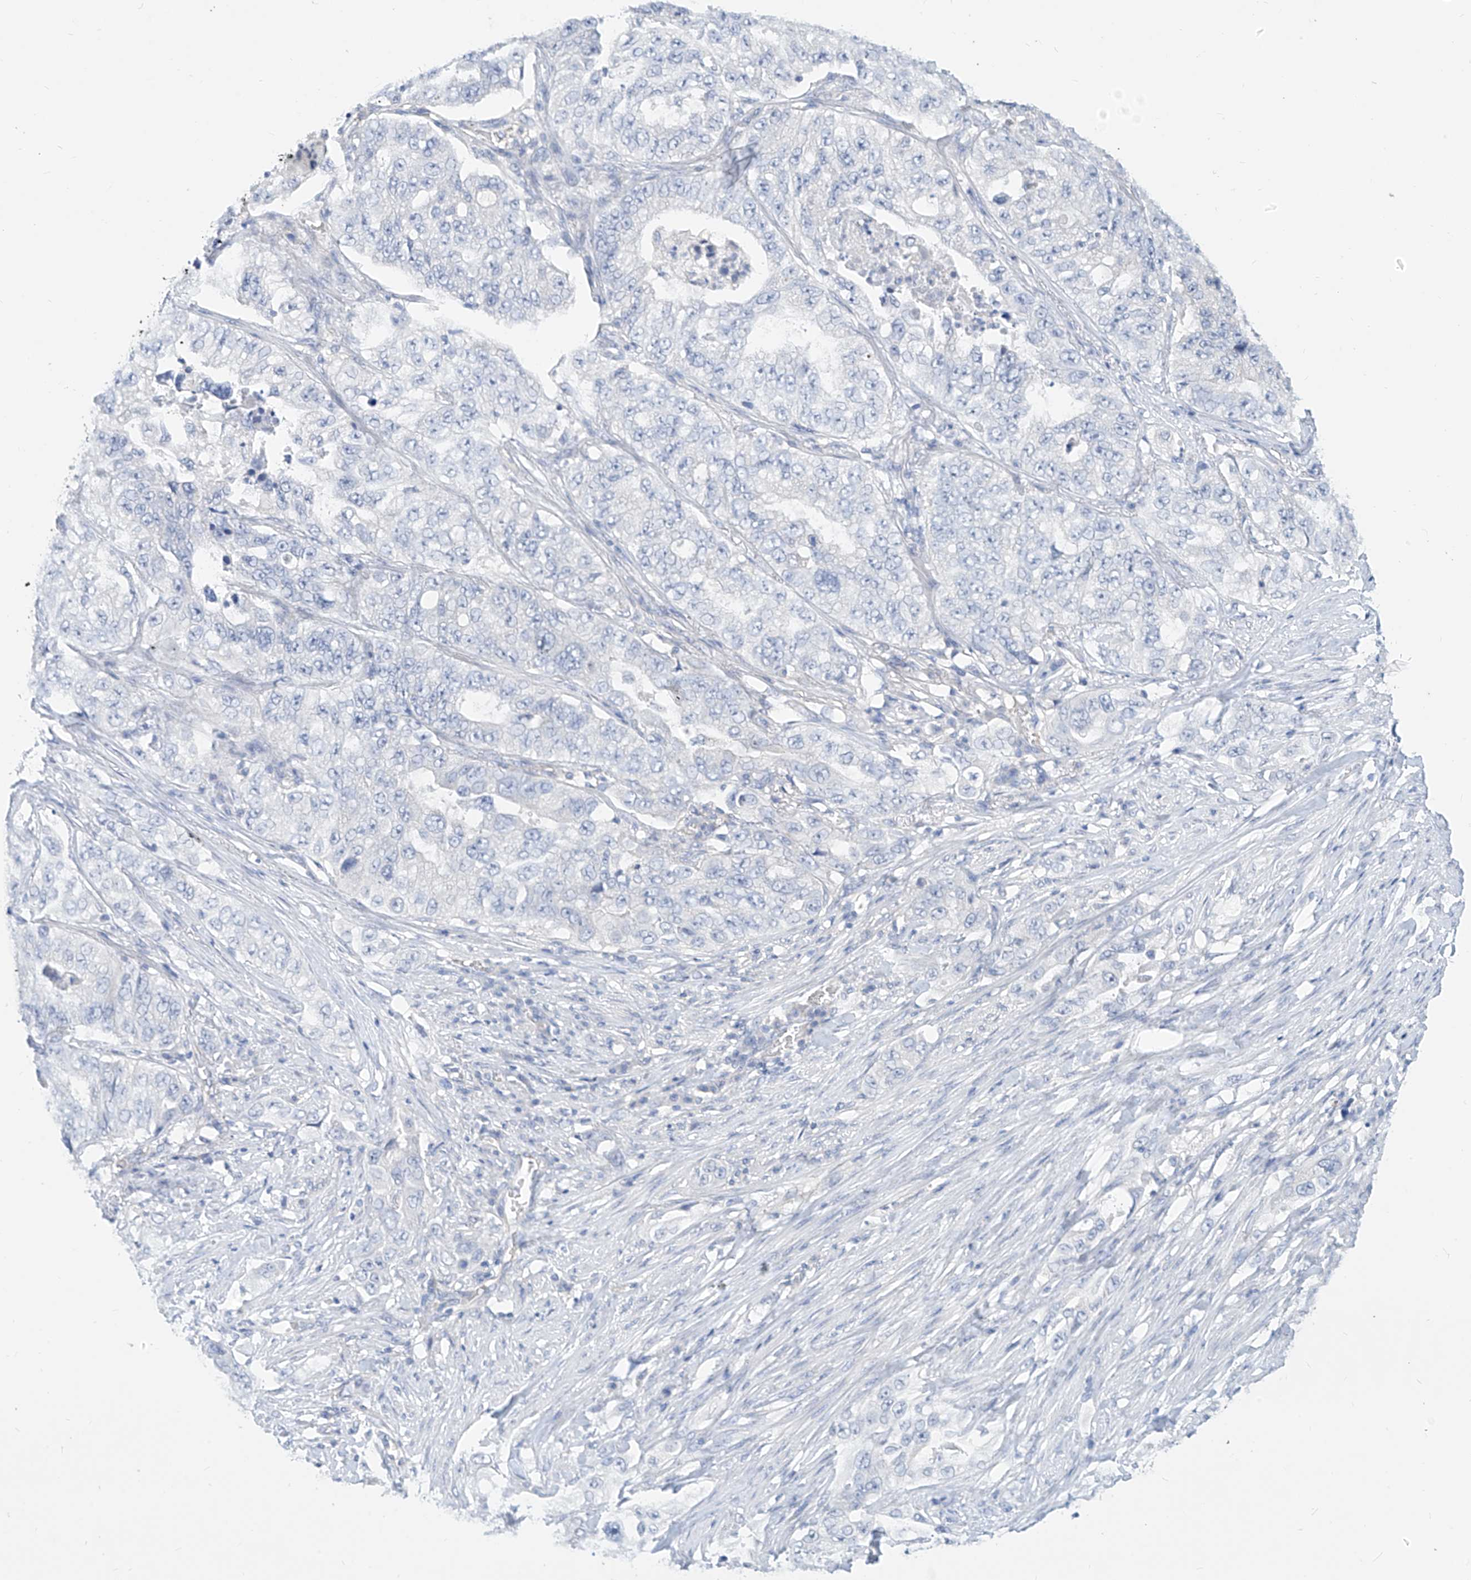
{"staining": {"intensity": "negative", "quantity": "none", "location": "none"}, "tissue": "lung cancer", "cell_type": "Tumor cells", "image_type": "cancer", "snomed": [{"axis": "morphology", "description": "Adenocarcinoma, NOS"}, {"axis": "topography", "description": "Lung"}], "caption": "This is a image of immunohistochemistry staining of lung cancer (adenocarcinoma), which shows no expression in tumor cells.", "gene": "ZZEF1", "patient": {"sex": "female", "age": 51}}